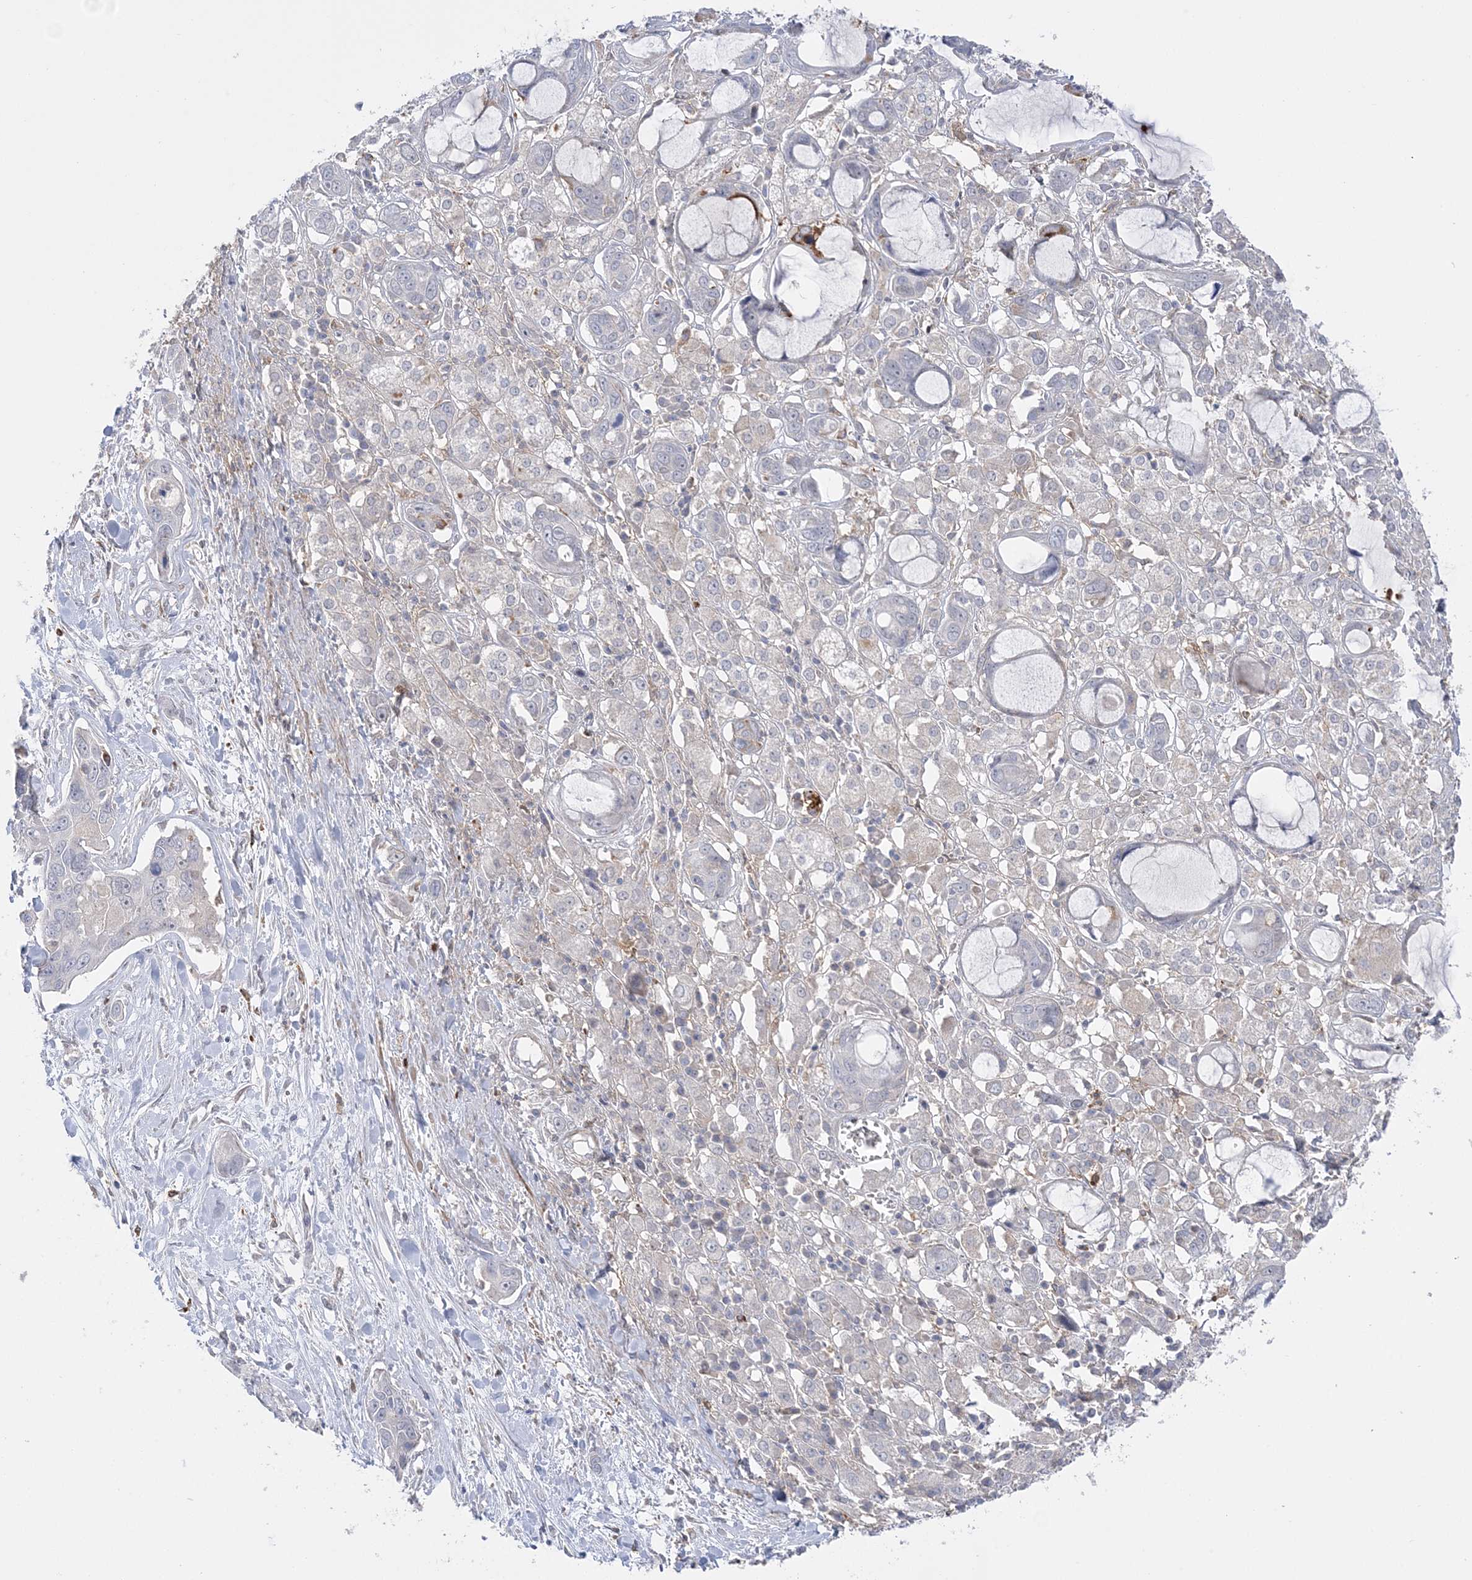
{"staining": {"intensity": "negative", "quantity": "none", "location": "none"}, "tissue": "pancreatic cancer", "cell_type": "Tumor cells", "image_type": "cancer", "snomed": [{"axis": "morphology", "description": "Adenocarcinoma, NOS"}, {"axis": "topography", "description": "Pancreas"}], "caption": "The histopathology image demonstrates no staining of tumor cells in pancreatic cancer.", "gene": "HAAO", "patient": {"sex": "female", "age": 60}}